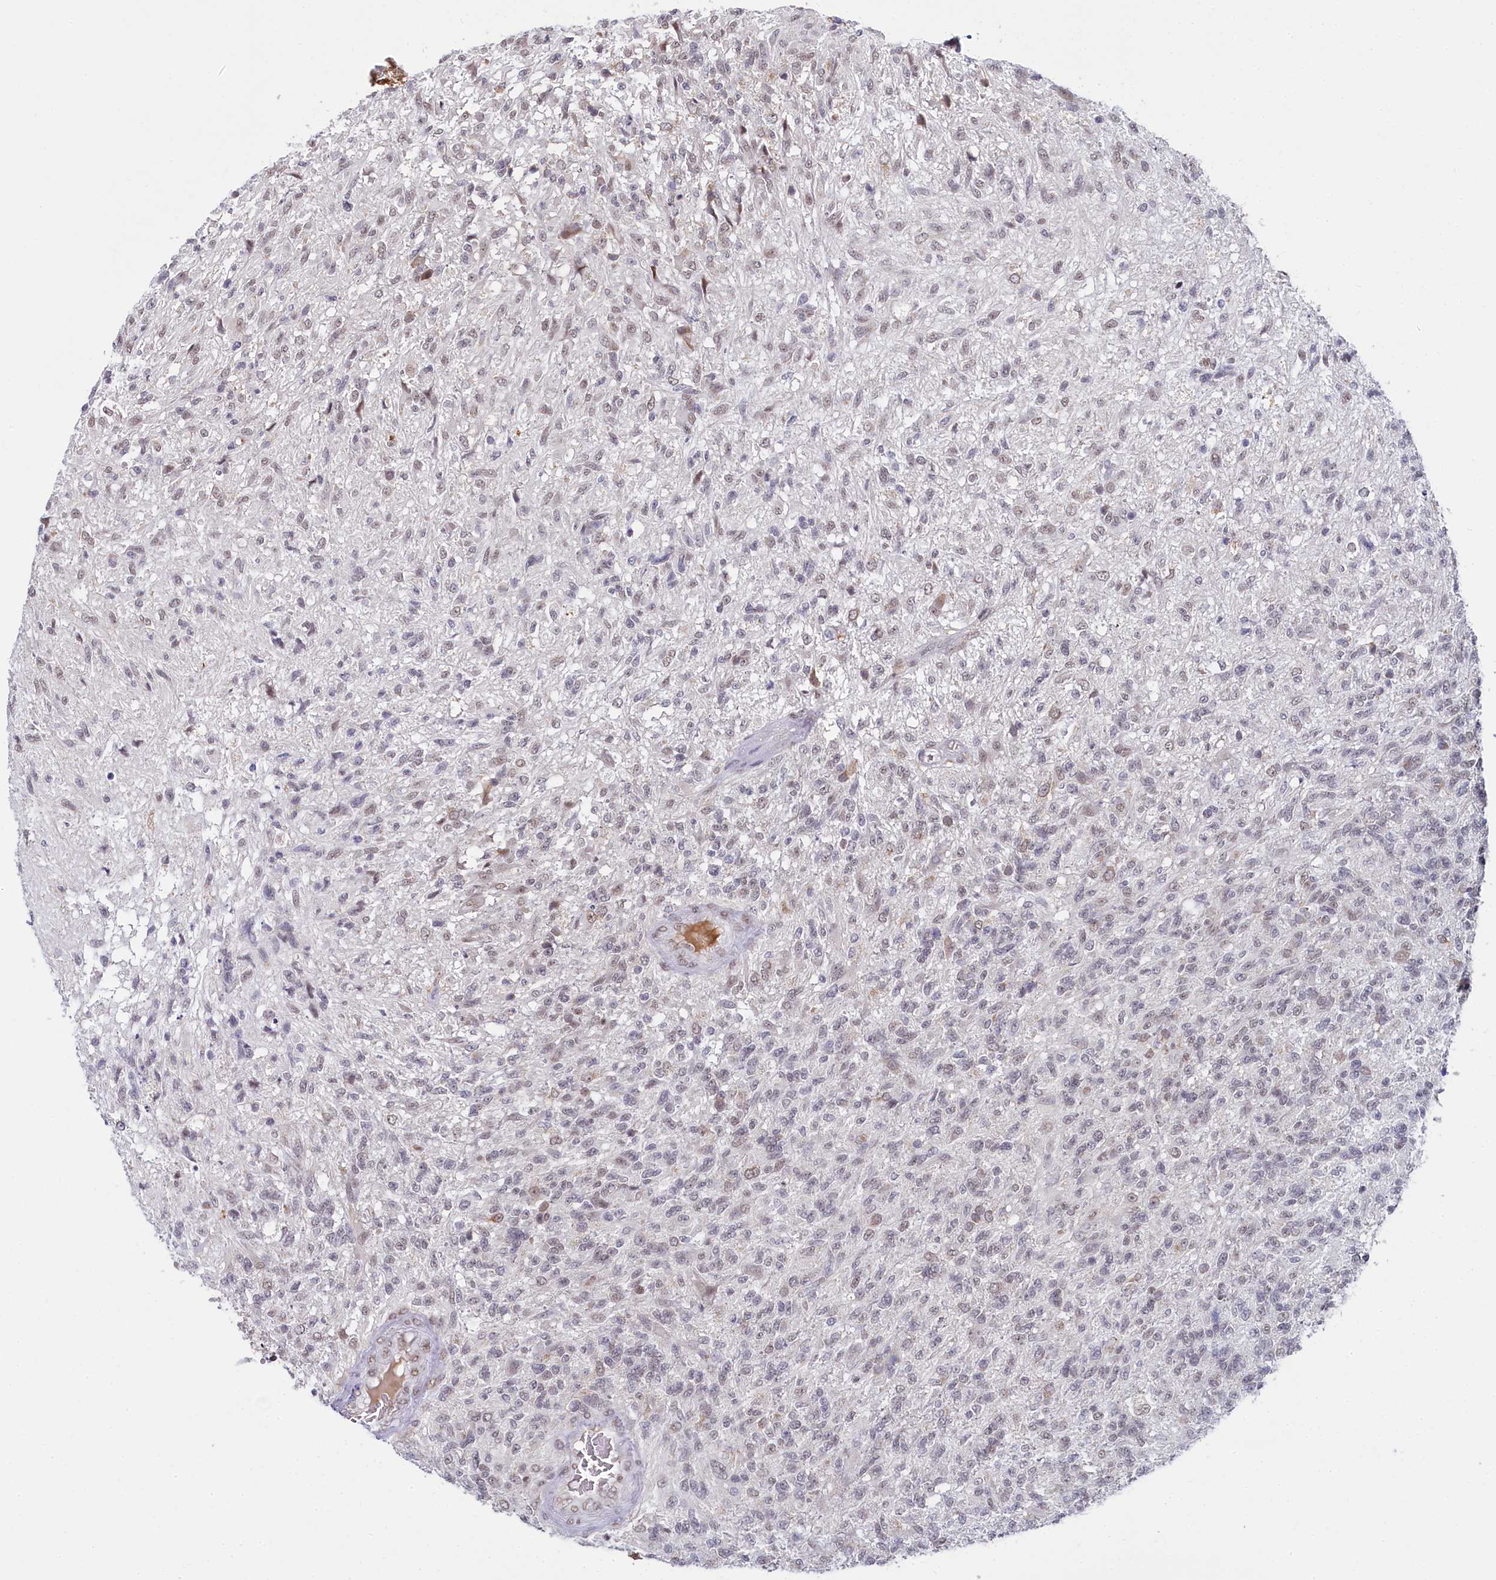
{"staining": {"intensity": "weak", "quantity": "<25%", "location": "nuclear"}, "tissue": "glioma", "cell_type": "Tumor cells", "image_type": "cancer", "snomed": [{"axis": "morphology", "description": "Glioma, malignant, High grade"}, {"axis": "topography", "description": "Brain"}], "caption": "Immunohistochemistry (IHC) image of human glioma stained for a protein (brown), which reveals no positivity in tumor cells.", "gene": "PPHLN1", "patient": {"sex": "male", "age": 56}}